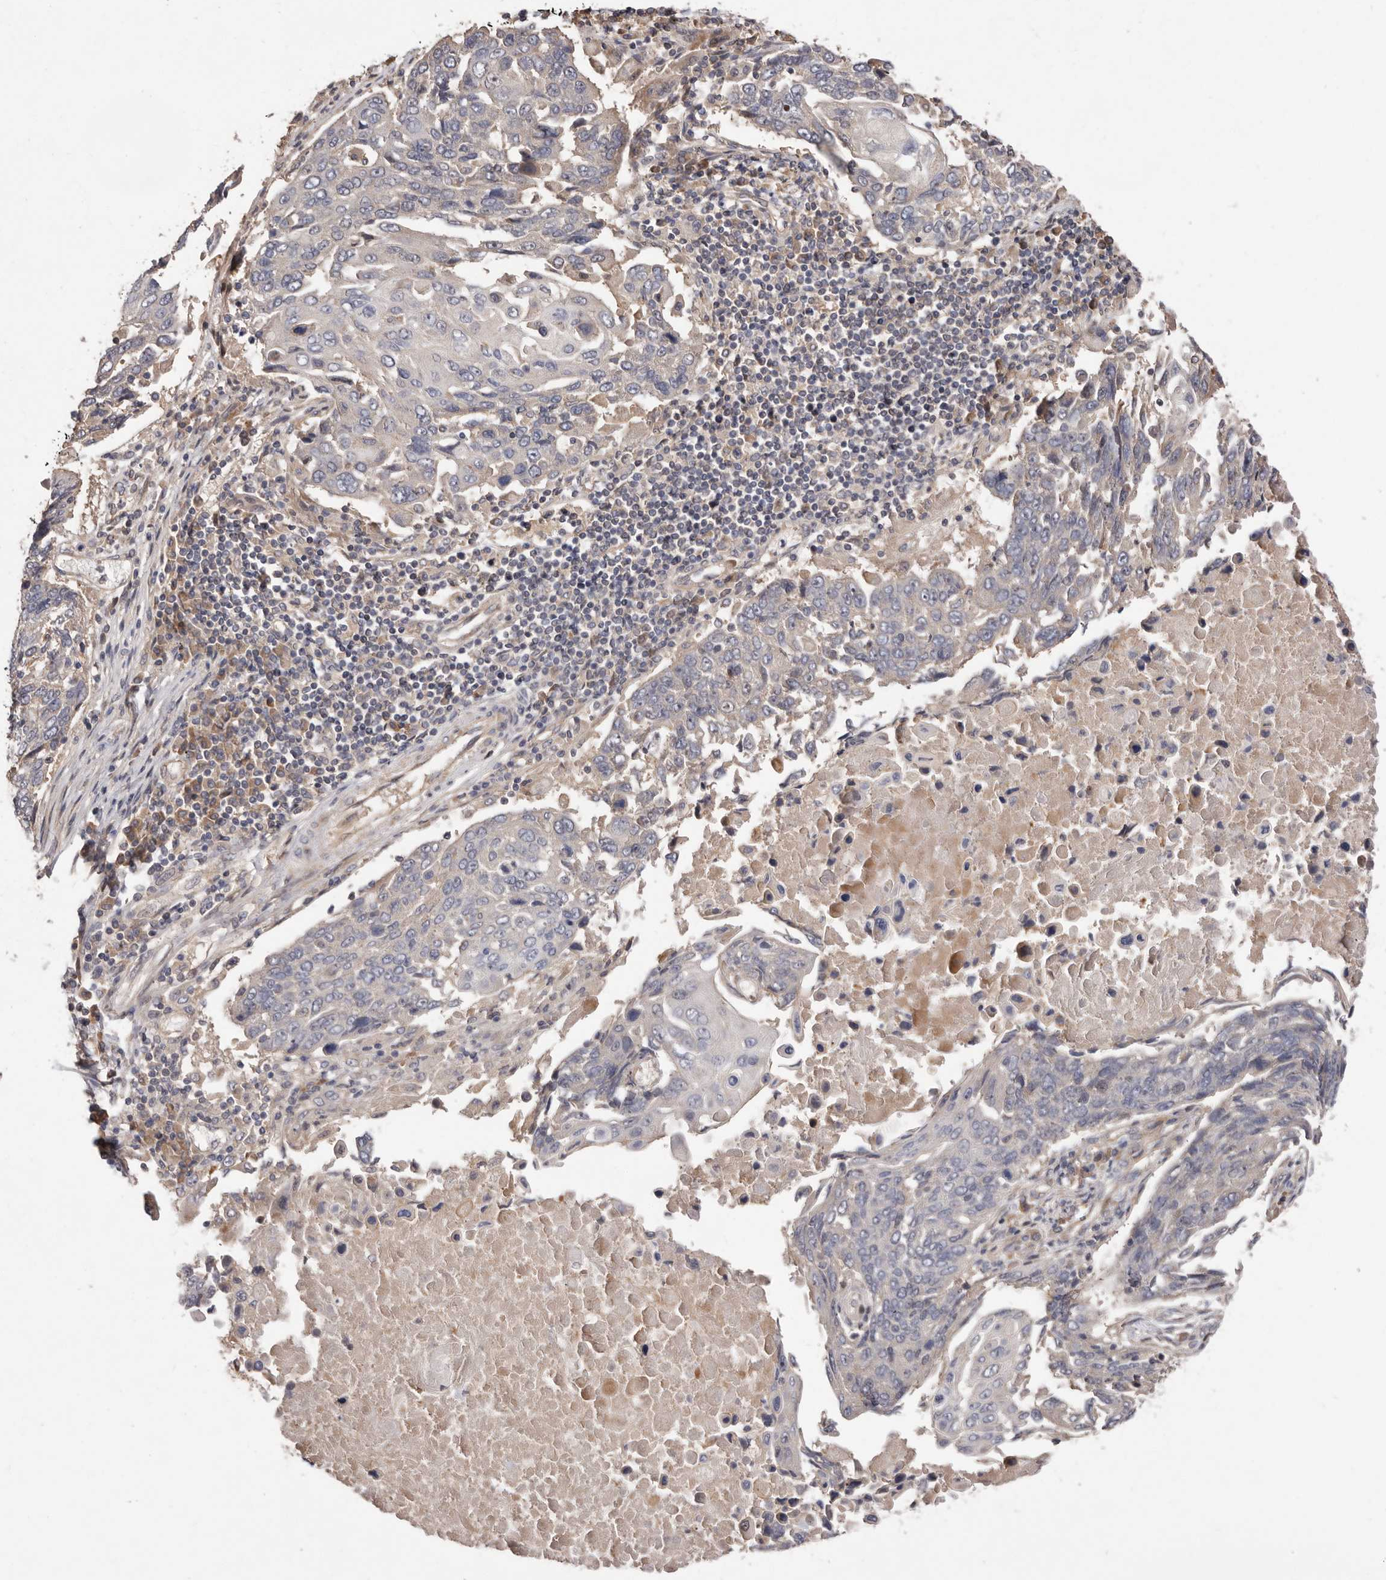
{"staining": {"intensity": "negative", "quantity": "none", "location": "none"}, "tissue": "lung cancer", "cell_type": "Tumor cells", "image_type": "cancer", "snomed": [{"axis": "morphology", "description": "Squamous cell carcinoma, NOS"}, {"axis": "topography", "description": "Lung"}], "caption": "A high-resolution image shows immunohistochemistry staining of lung squamous cell carcinoma, which demonstrates no significant positivity in tumor cells.", "gene": "DOP1A", "patient": {"sex": "male", "age": 66}}